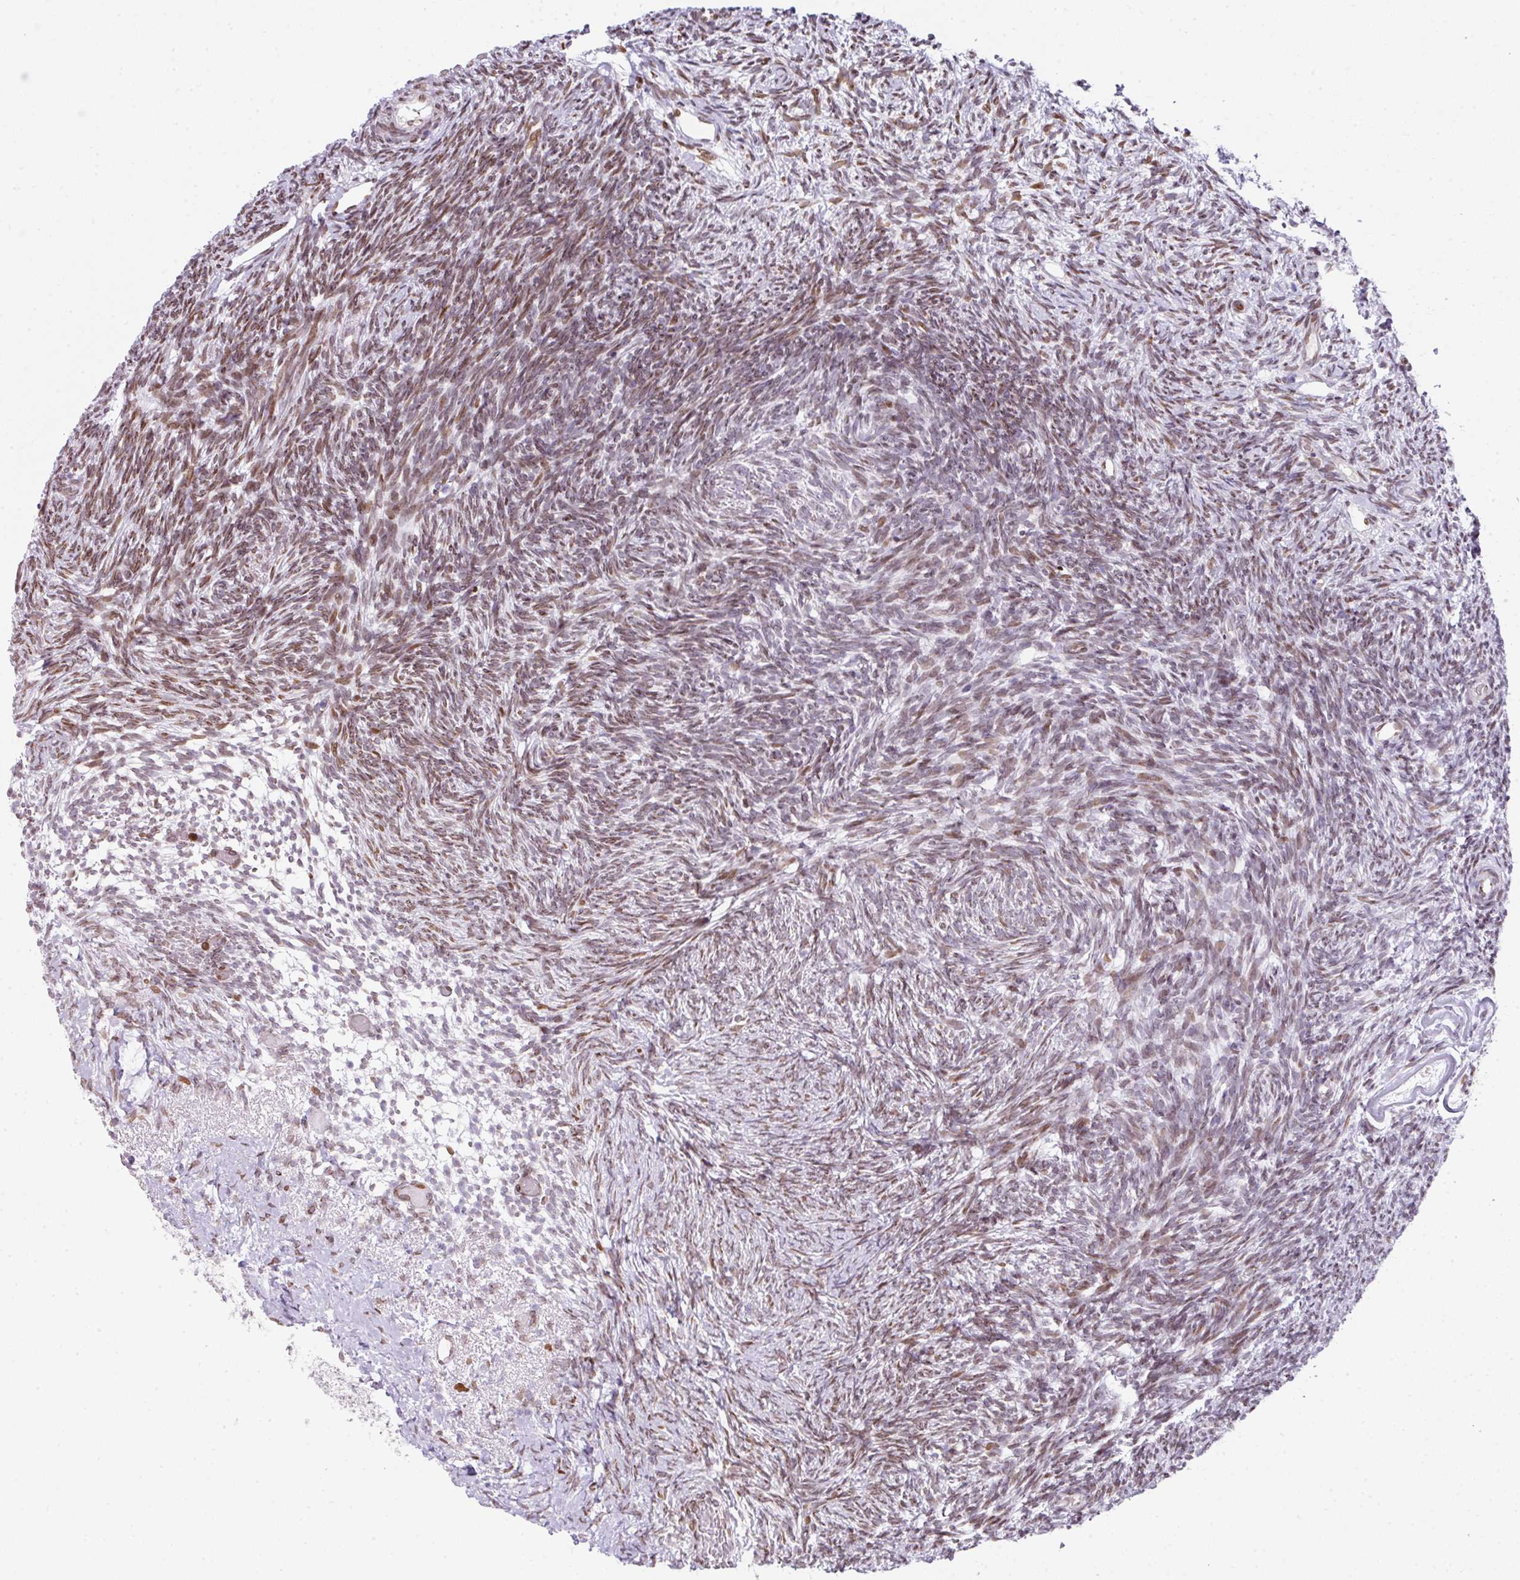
{"staining": {"intensity": "weak", "quantity": ">75%", "location": "cytoplasmic/membranous,nuclear"}, "tissue": "ovary", "cell_type": "Follicle cells", "image_type": "normal", "snomed": [{"axis": "morphology", "description": "Normal tissue, NOS"}, {"axis": "topography", "description": "Ovary"}], "caption": "This is an image of IHC staining of unremarkable ovary, which shows weak staining in the cytoplasmic/membranous,nuclear of follicle cells.", "gene": "PLK1", "patient": {"sex": "female", "age": 39}}